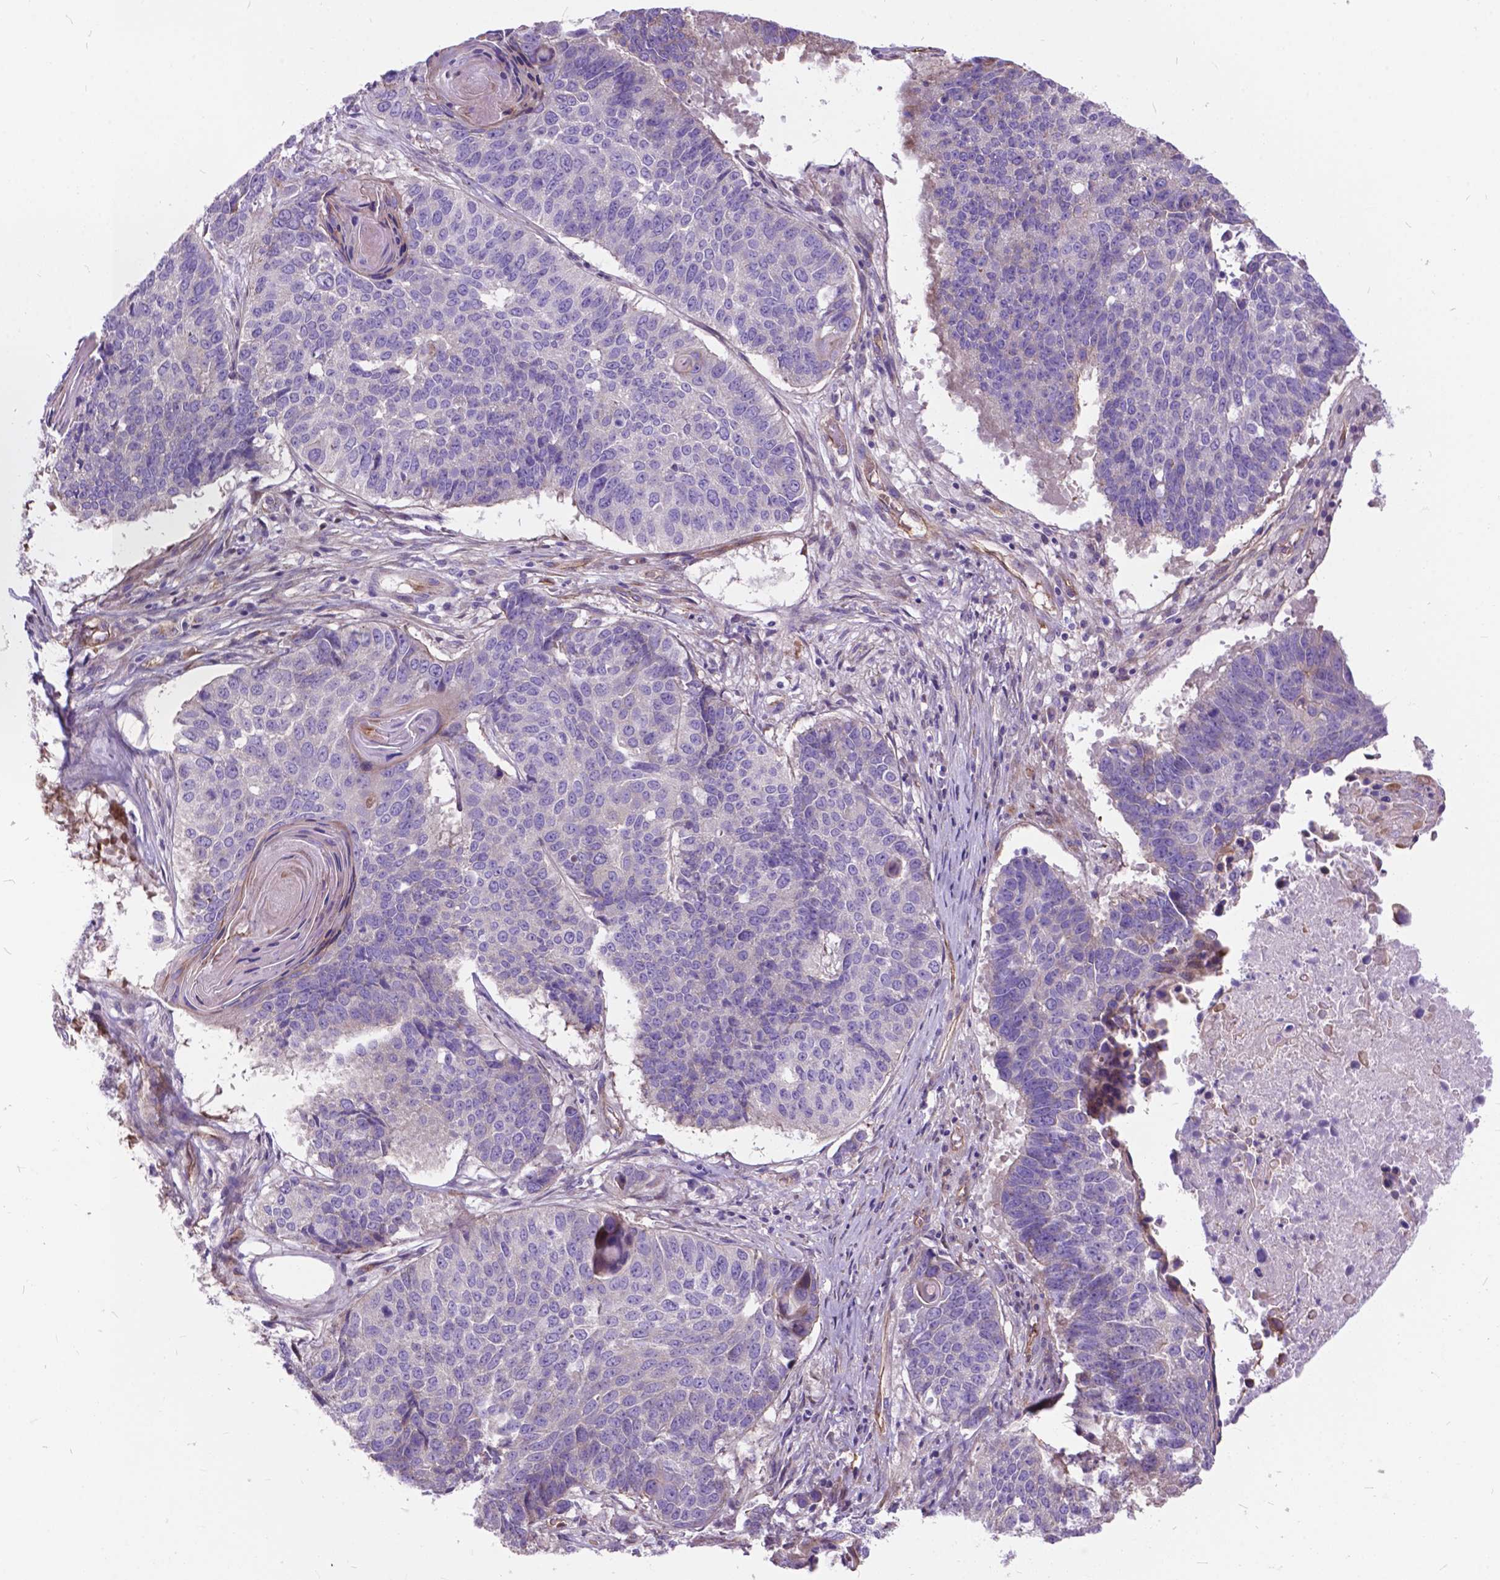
{"staining": {"intensity": "negative", "quantity": "none", "location": "none"}, "tissue": "lung cancer", "cell_type": "Tumor cells", "image_type": "cancer", "snomed": [{"axis": "morphology", "description": "Squamous cell carcinoma, NOS"}, {"axis": "topography", "description": "Lung"}], "caption": "Tumor cells are negative for protein expression in human squamous cell carcinoma (lung).", "gene": "FLT4", "patient": {"sex": "male", "age": 73}}